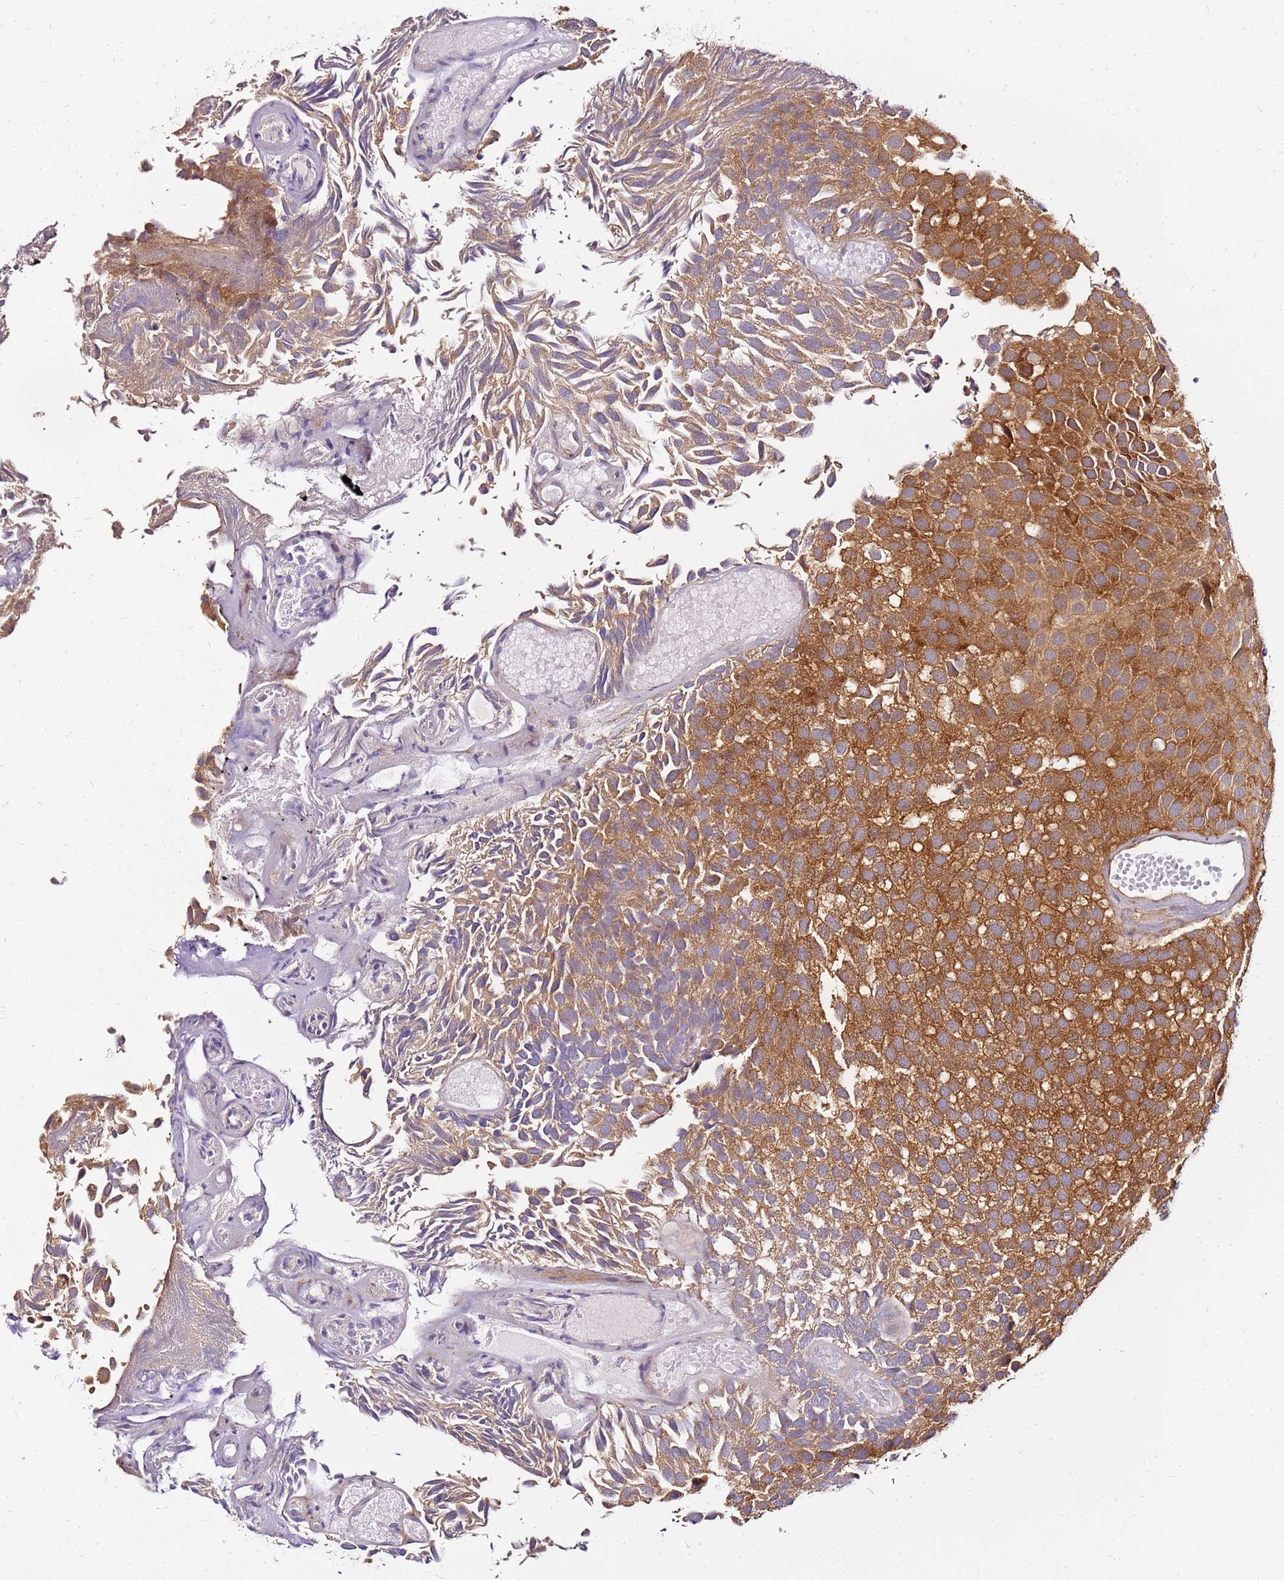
{"staining": {"intensity": "strong", "quantity": ">75%", "location": "cytoplasmic/membranous"}, "tissue": "urothelial cancer", "cell_type": "Tumor cells", "image_type": "cancer", "snomed": [{"axis": "morphology", "description": "Urothelial carcinoma, Low grade"}, {"axis": "topography", "description": "Urinary bladder"}], "caption": "Urothelial cancer stained for a protein demonstrates strong cytoplasmic/membranous positivity in tumor cells. The staining is performed using DAB brown chromogen to label protein expression. The nuclei are counter-stained blue using hematoxylin.", "gene": "PIH1D1", "patient": {"sex": "male", "age": 89}}